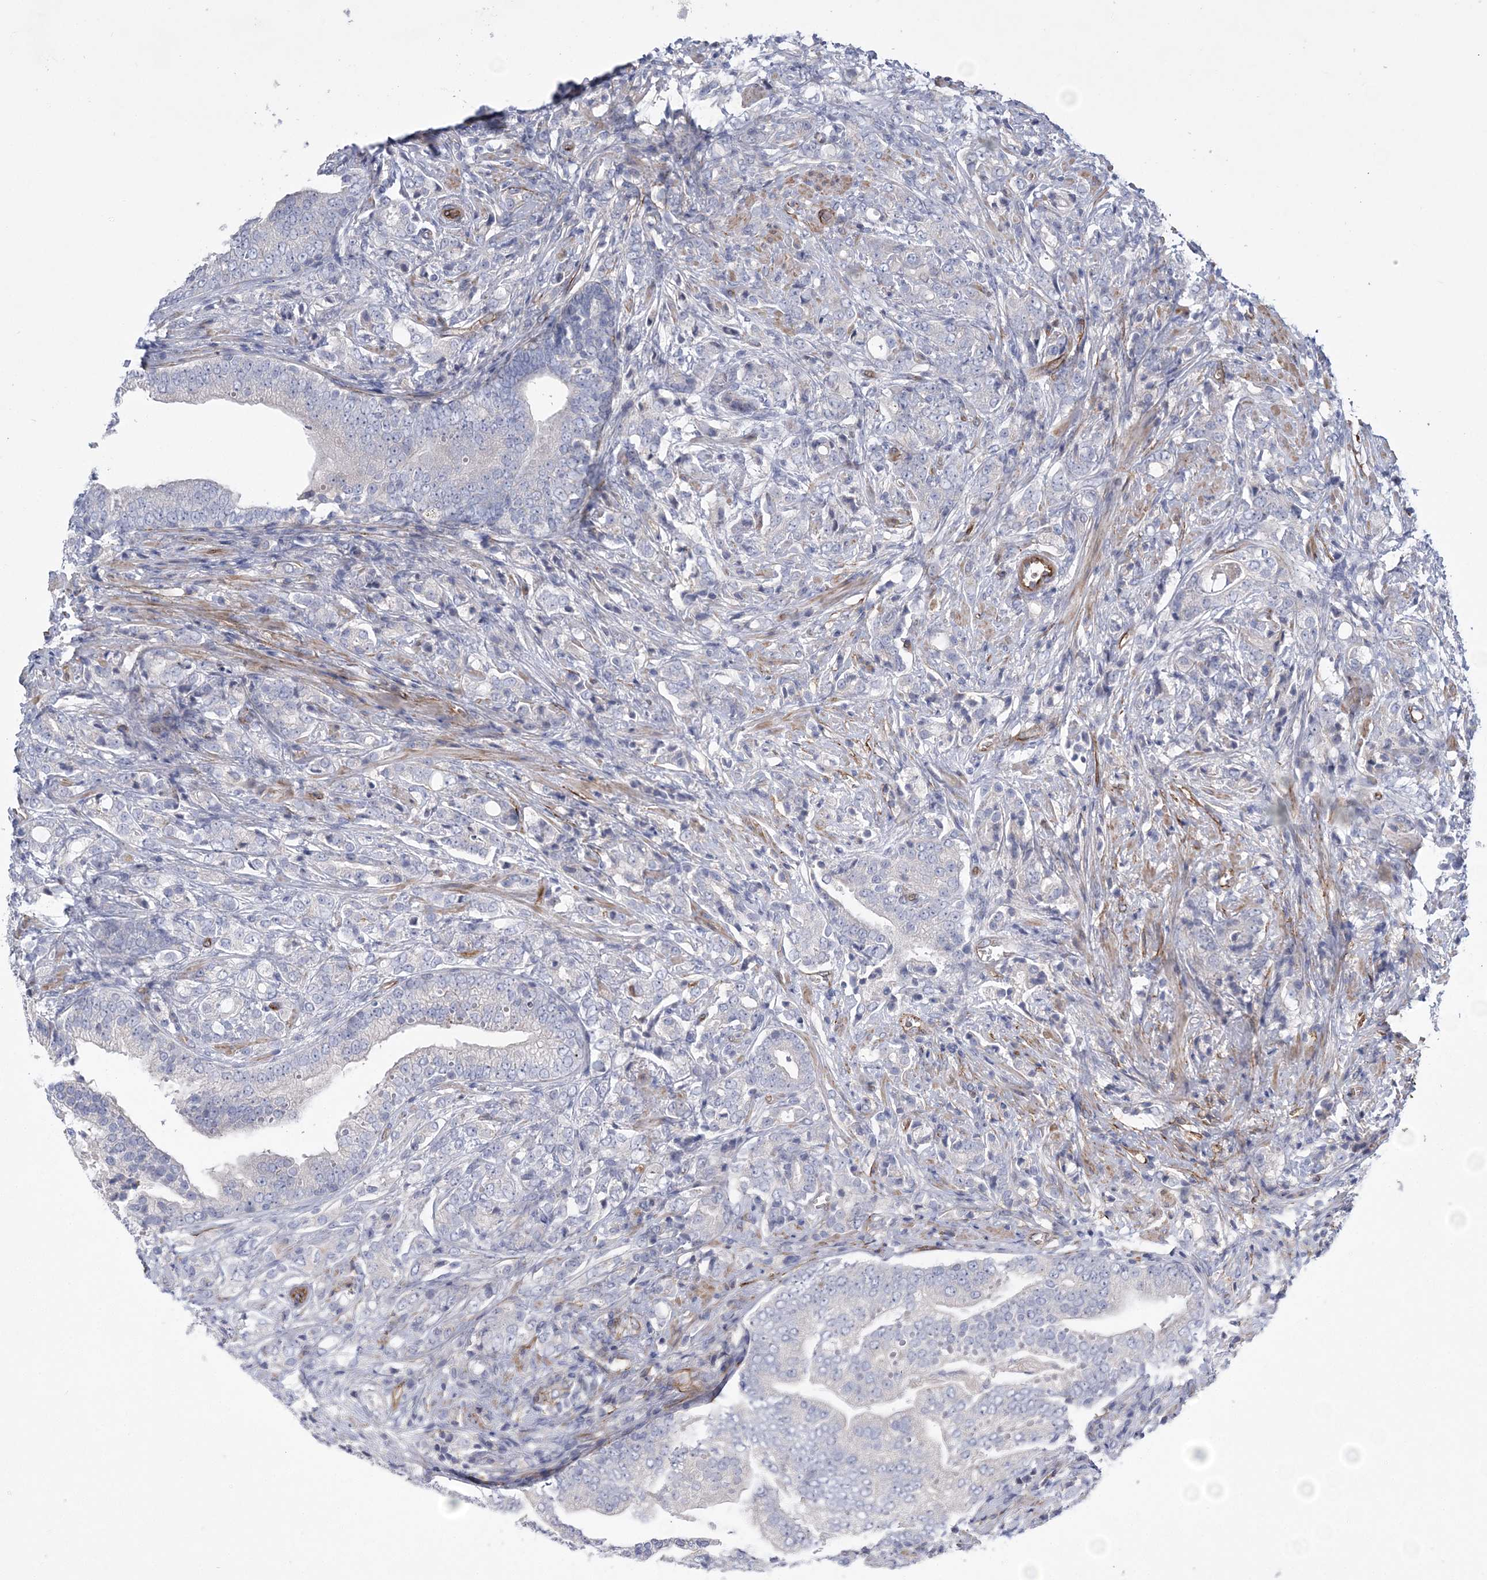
{"staining": {"intensity": "negative", "quantity": "none", "location": "none"}, "tissue": "prostate cancer", "cell_type": "Tumor cells", "image_type": "cancer", "snomed": [{"axis": "morphology", "description": "Adenocarcinoma, High grade"}, {"axis": "topography", "description": "Prostate"}], "caption": "Histopathology image shows no significant protein expression in tumor cells of prostate cancer (adenocarcinoma (high-grade)).", "gene": "CALN1", "patient": {"sex": "male", "age": 57}}